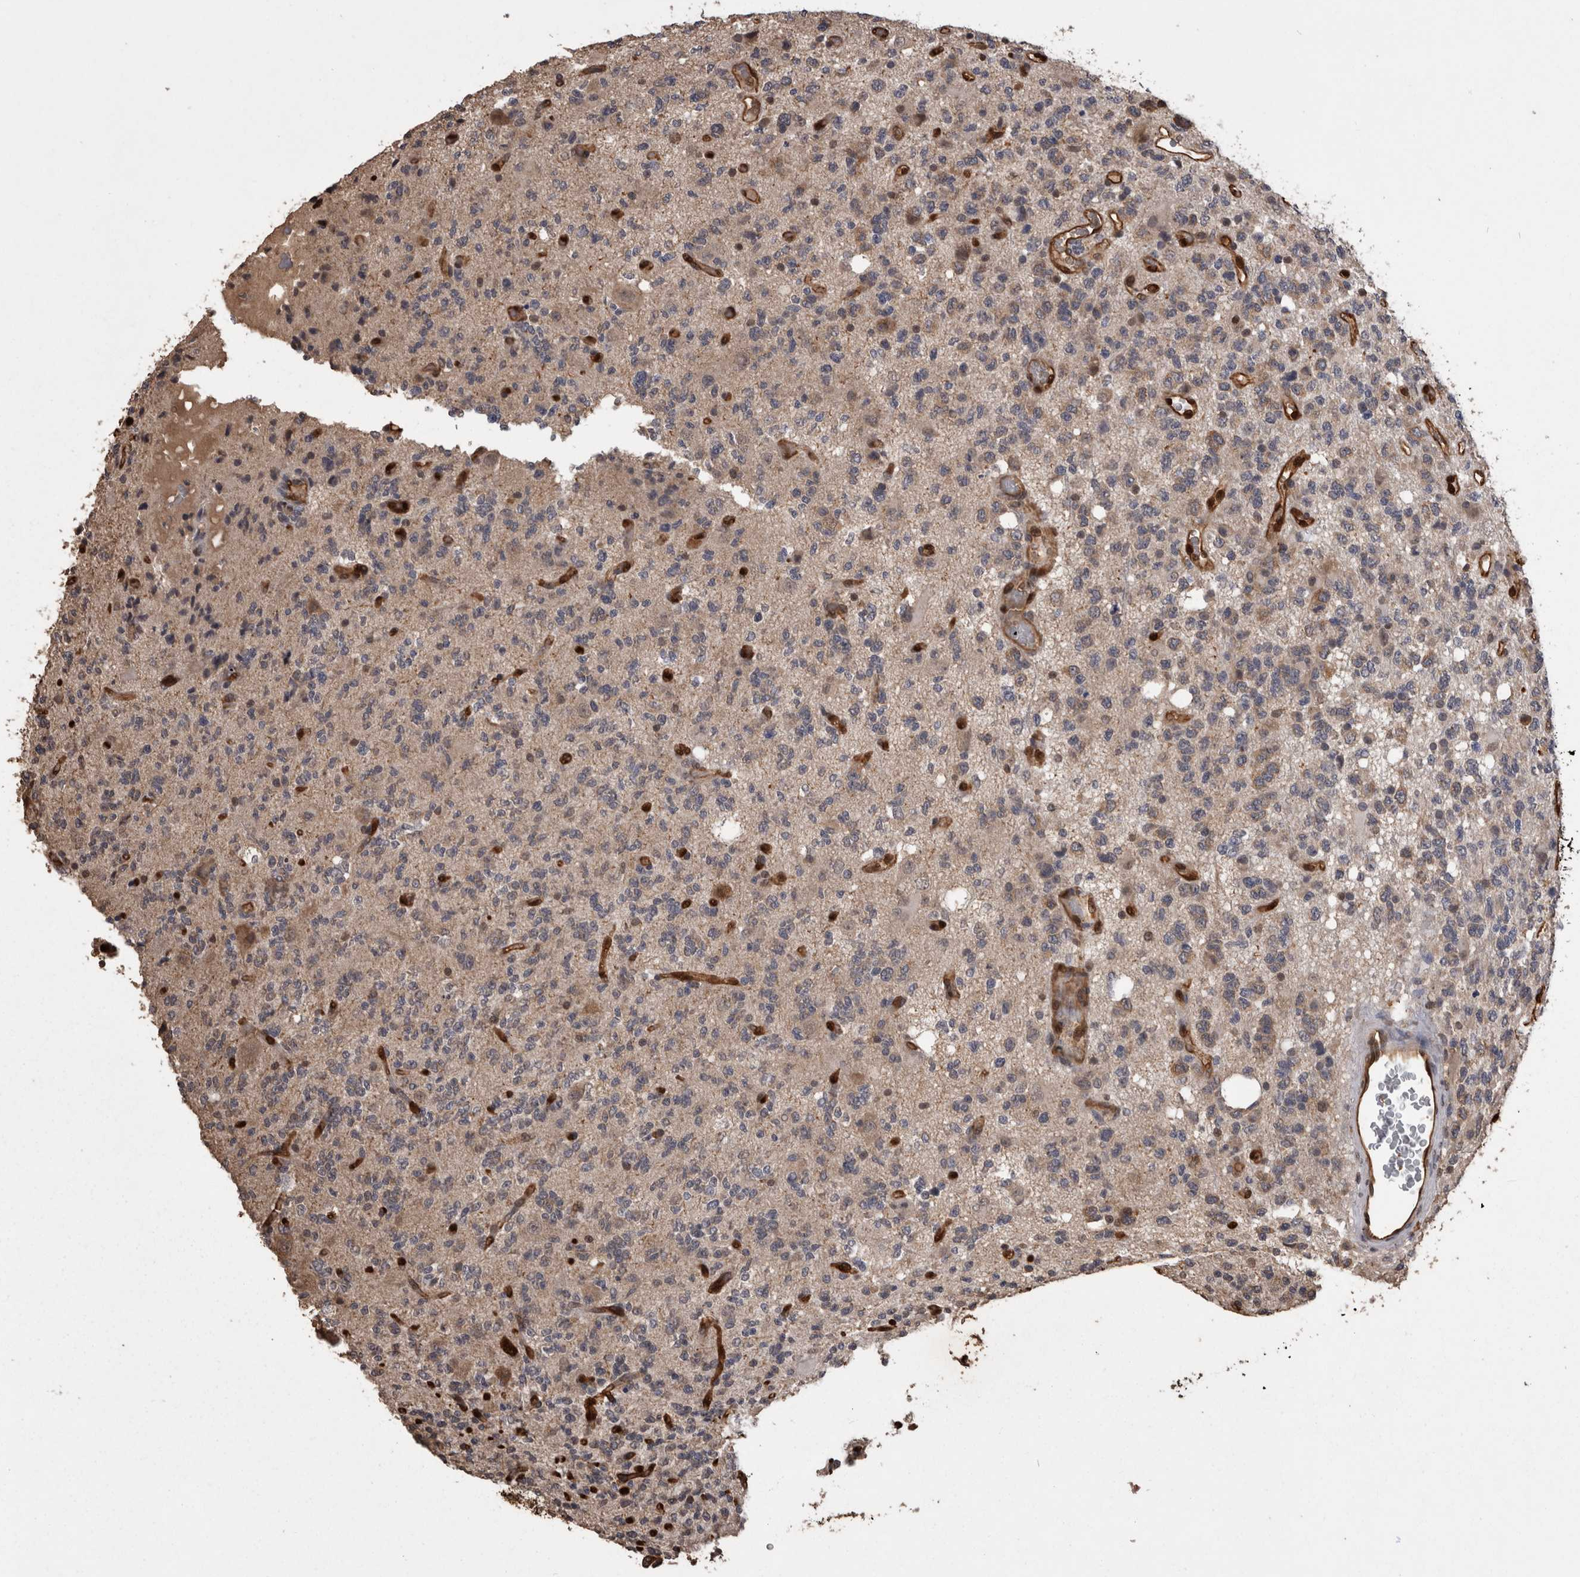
{"staining": {"intensity": "negative", "quantity": "none", "location": "none"}, "tissue": "glioma", "cell_type": "Tumor cells", "image_type": "cancer", "snomed": [{"axis": "morphology", "description": "Glioma, malignant, High grade"}, {"axis": "topography", "description": "Brain"}], "caption": "Immunohistochemistry micrograph of neoplastic tissue: human glioma stained with DAB (3,3'-diaminobenzidine) demonstrates no significant protein staining in tumor cells.", "gene": "LXN", "patient": {"sex": "female", "age": 62}}